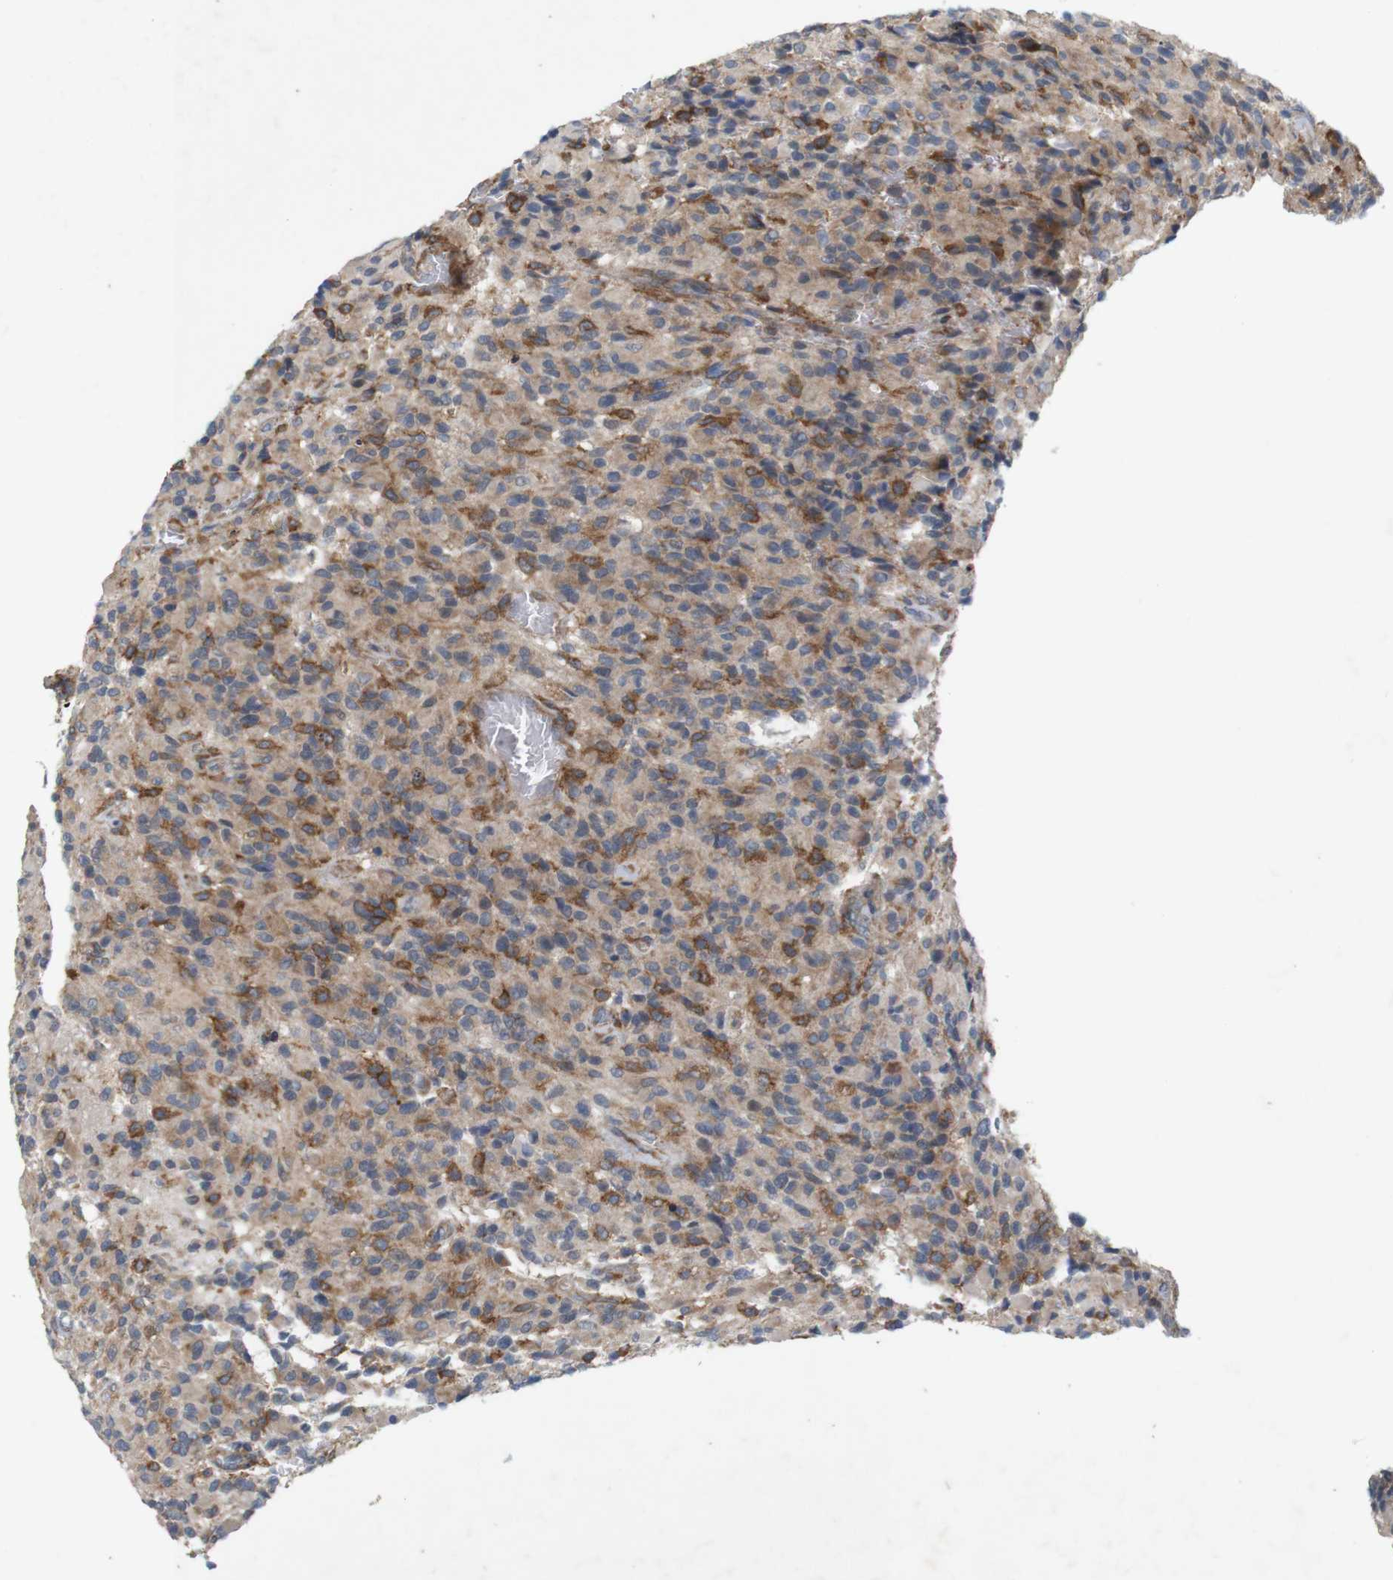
{"staining": {"intensity": "strong", "quantity": "<25%", "location": "cytoplasmic/membranous"}, "tissue": "glioma", "cell_type": "Tumor cells", "image_type": "cancer", "snomed": [{"axis": "morphology", "description": "Glioma, malignant, High grade"}, {"axis": "topography", "description": "Brain"}], "caption": "Glioma stained for a protein (brown) displays strong cytoplasmic/membranous positive expression in about <25% of tumor cells.", "gene": "SIGLEC8", "patient": {"sex": "male", "age": 71}}